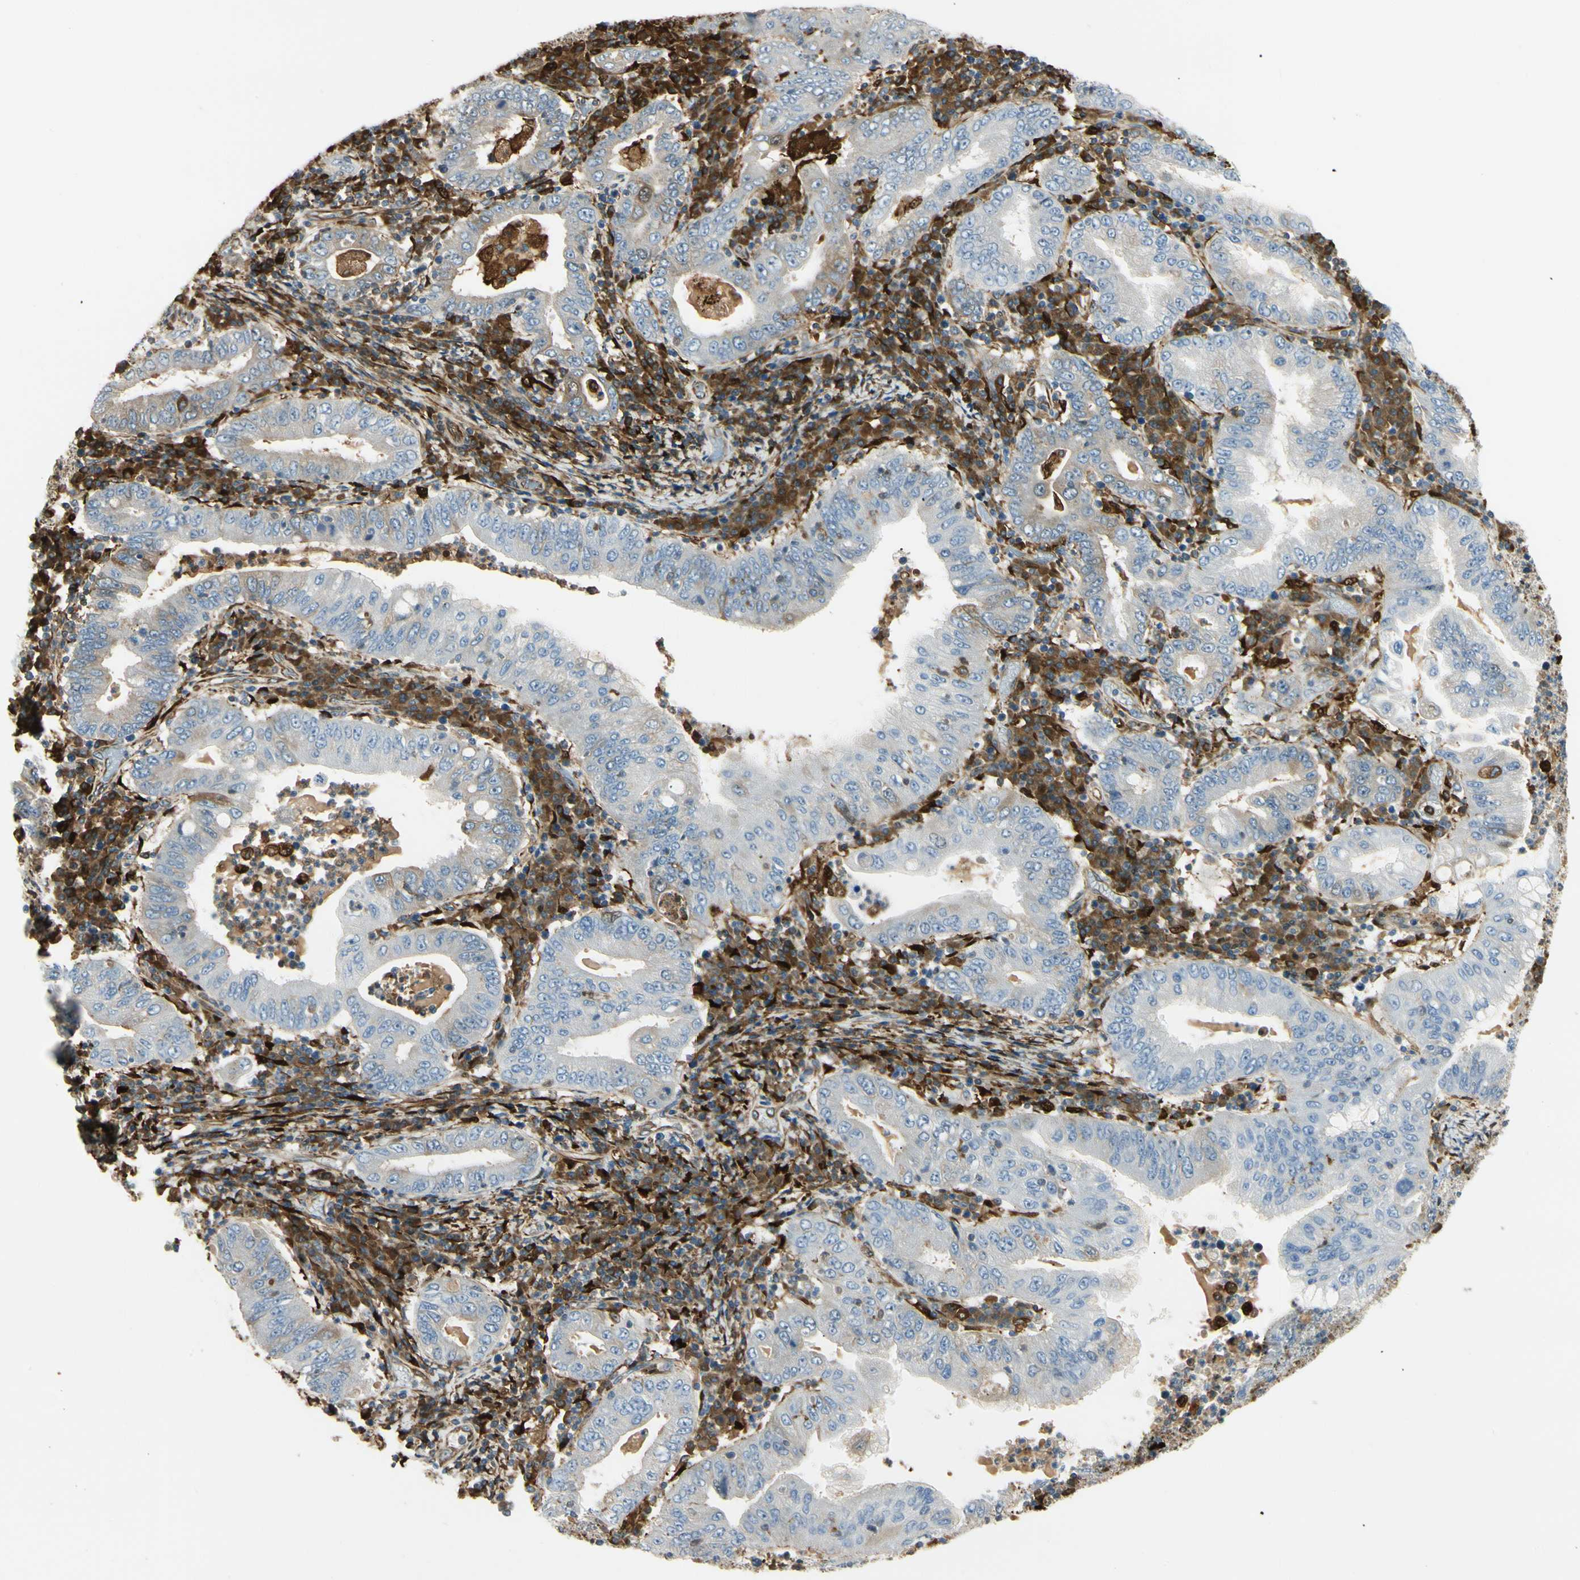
{"staining": {"intensity": "negative", "quantity": "none", "location": "none"}, "tissue": "stomach cancer", "cell_type": "Tumor cells", "image_type": "cancer", "snomed": [{"axis": "morphology", "description": "Normal tissue, NOS"}, {"axis": "morphology", "description": "Adenocarcinoma, NOS"}, {"axis": "topography", "description": "Esophagus"}, {"axis": "topography", "description": "Stomach, upper"}, {"axis": "topography", "description": "Peripheral nerve tissue"}], "caption": "An immunohistochemistry micrograph of adenocarcinoma (stomach) is shown. There is no staining in tumor cells of adenocarcinoma (stomach).", "gene": "FTH1", "patient": {"sex": "male", "age": 62}}